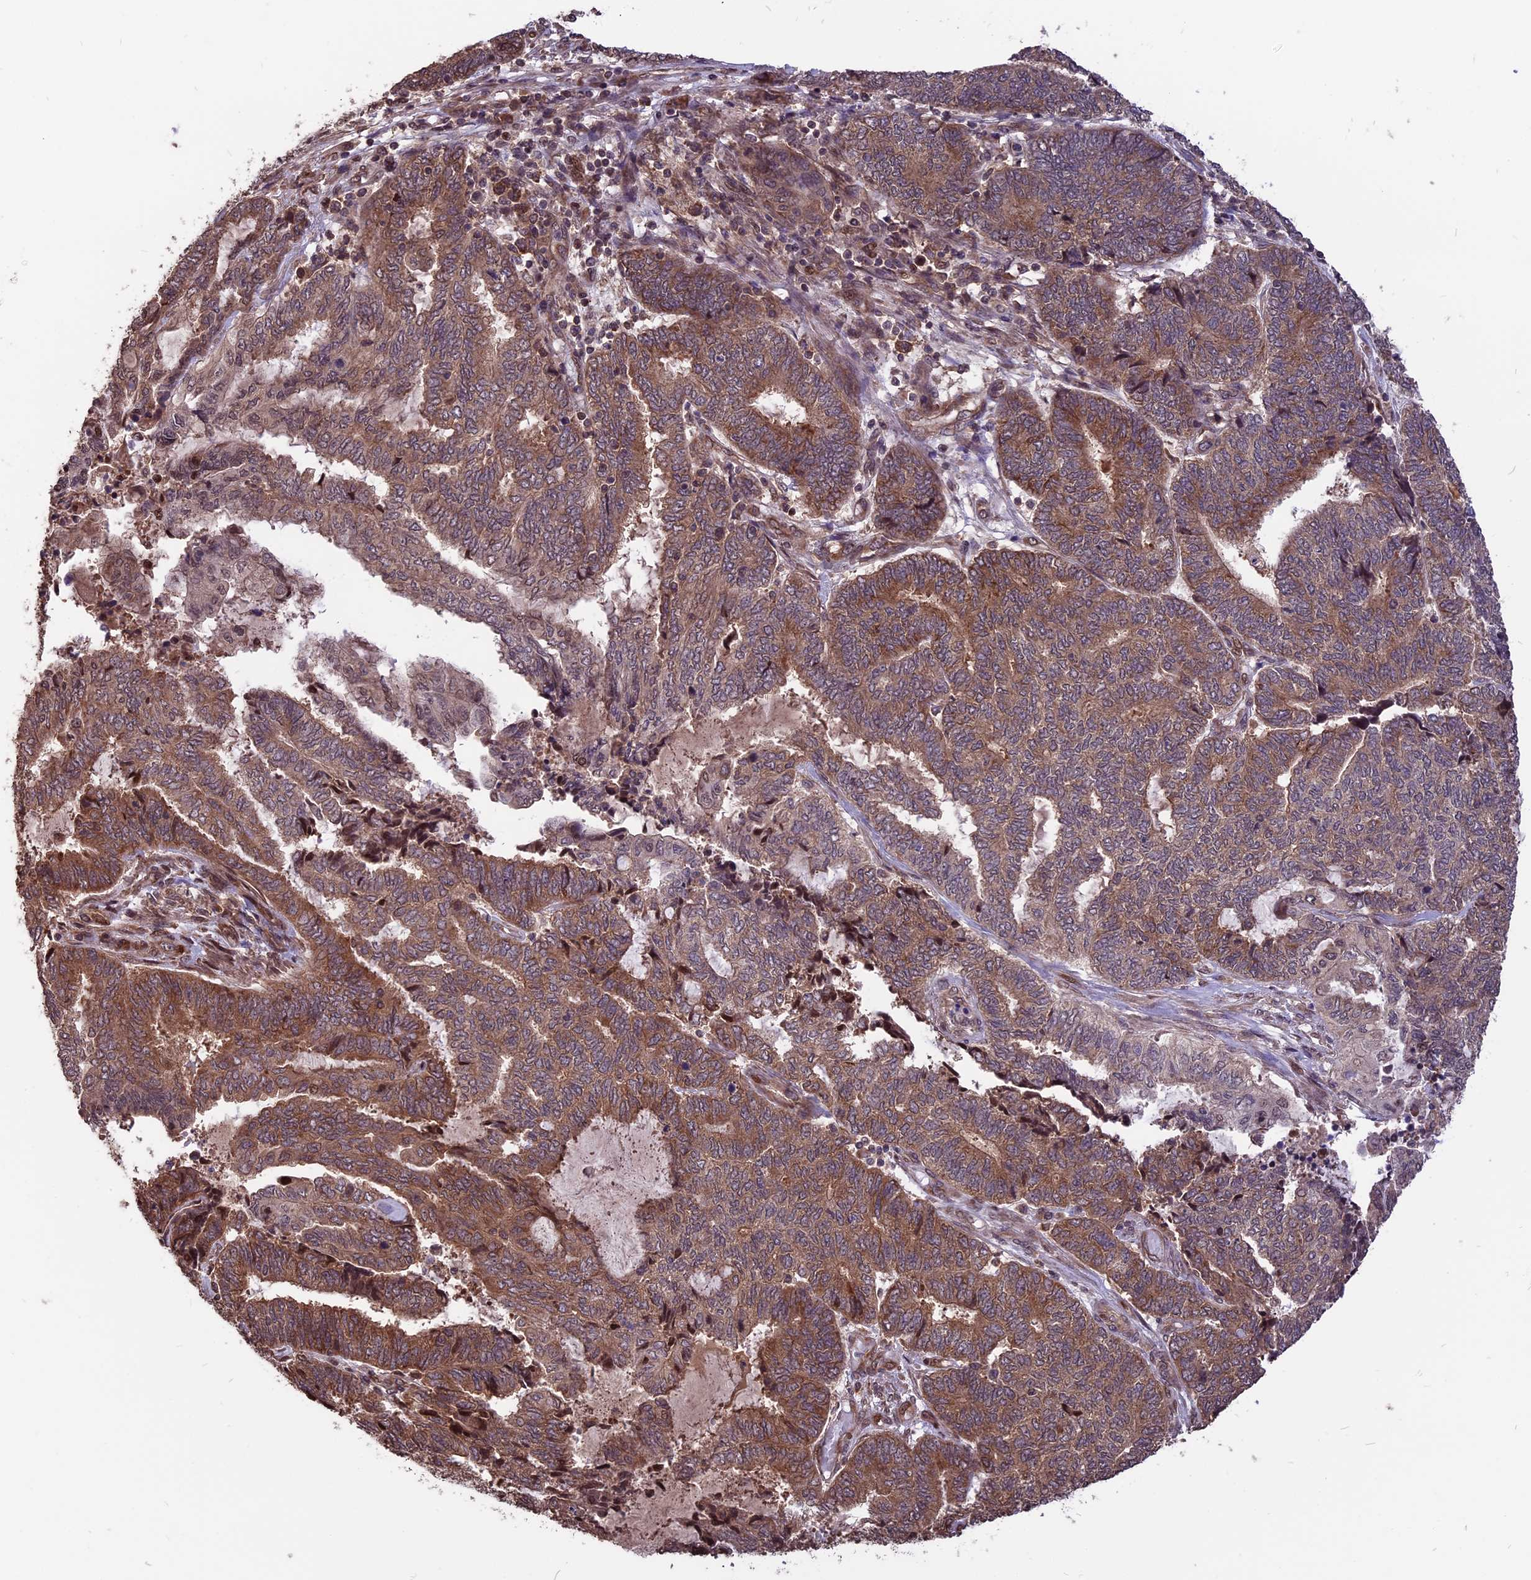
{"staining": {"intensity": "moderate", "quantity": ">75%", "location": "cytoplasmic/membranous,nuclear"}, "tissue": "endometrial cancer", "cell_type": "Tumor cells", "image_type": "cancer", "snomed": [{"axis": "morphology", "description": "Adenocarcinoma, NOS"}, {"axis": "topography", "description": "Uterus"}, {"axis": "topography", "description": "Endometrium"}], "caption": "Immunohistochemistry (IHC) histopathology image of neoplastic tissue: endometrial cancer (adenocarcinoma) stained using immunohistochemistry demonstrates medium levels of moderate protein expression localized specifically in the cytoplasmic/membranous and nuclear of tumor cells, appearing as a cytoplasmic/membranous and nuclear brown color.", "gene": "ZNF598", "patient": {"sex": "female", "age": 70}}